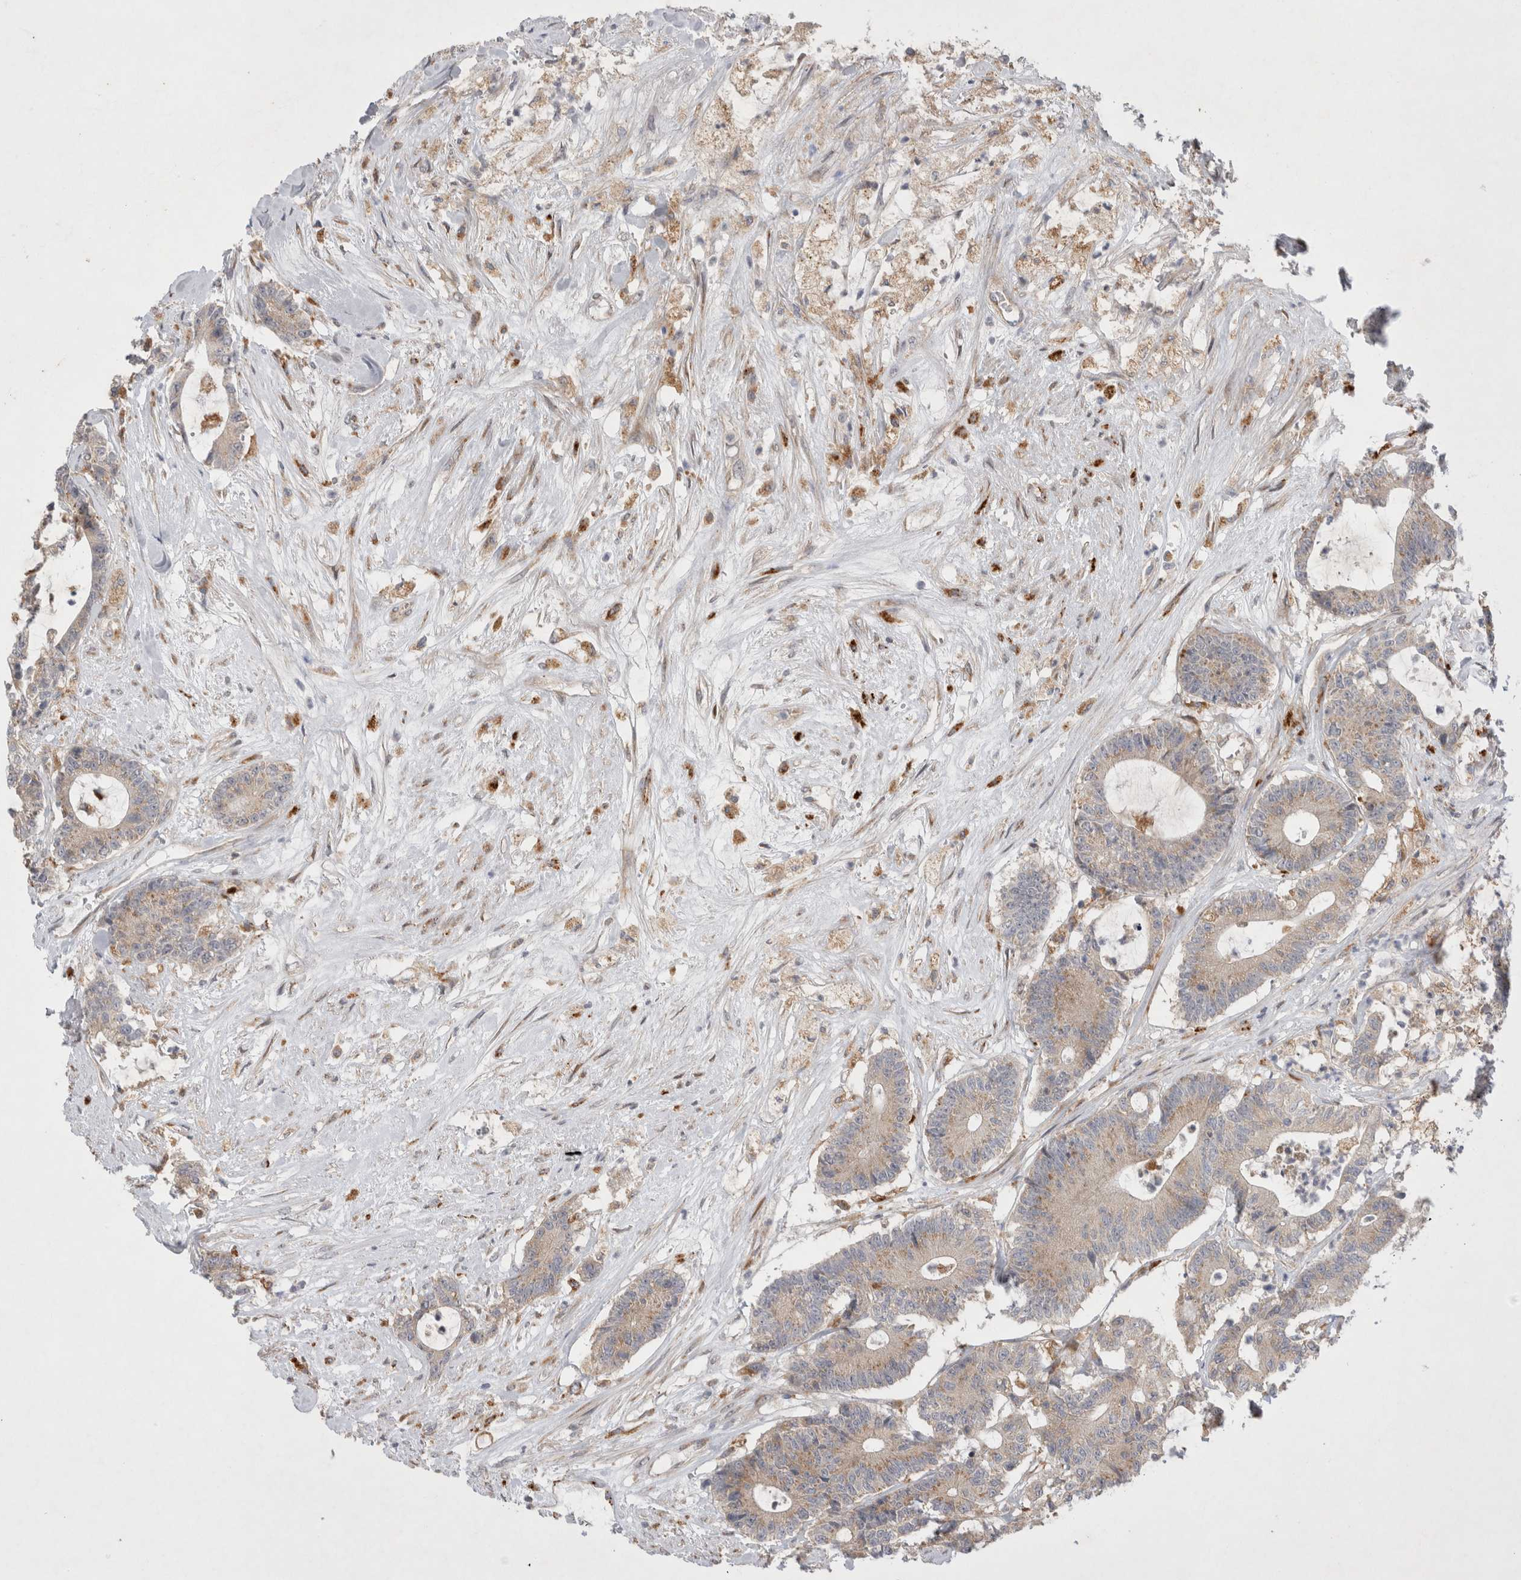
{"staining": {"intensity": "weak", "quantity": "25%-75%", "location": "cytoplasmic/membranous"}, "tissue": "colorectal cancer", "cell_type": "Tumor cells", "image_type": "cancer", "snomed": [{"axis": "morphology", "description": "Adenocarcinoma, NOS"}, {"axis": "topography", "description": "Colon"}], "caption": "Adenocarcinoma (colorectal) was stained to show a protein in brown. There is low levels of weak cytoplasmic/membranous staining in about 25%-75% of tumor cells. (Stains: DAB in brown, nuclei in blue, Microscopy: brightfield microscopy at high magnification).", "gene": "NPC1", "patient": {"sex": "female", "age": 84}}